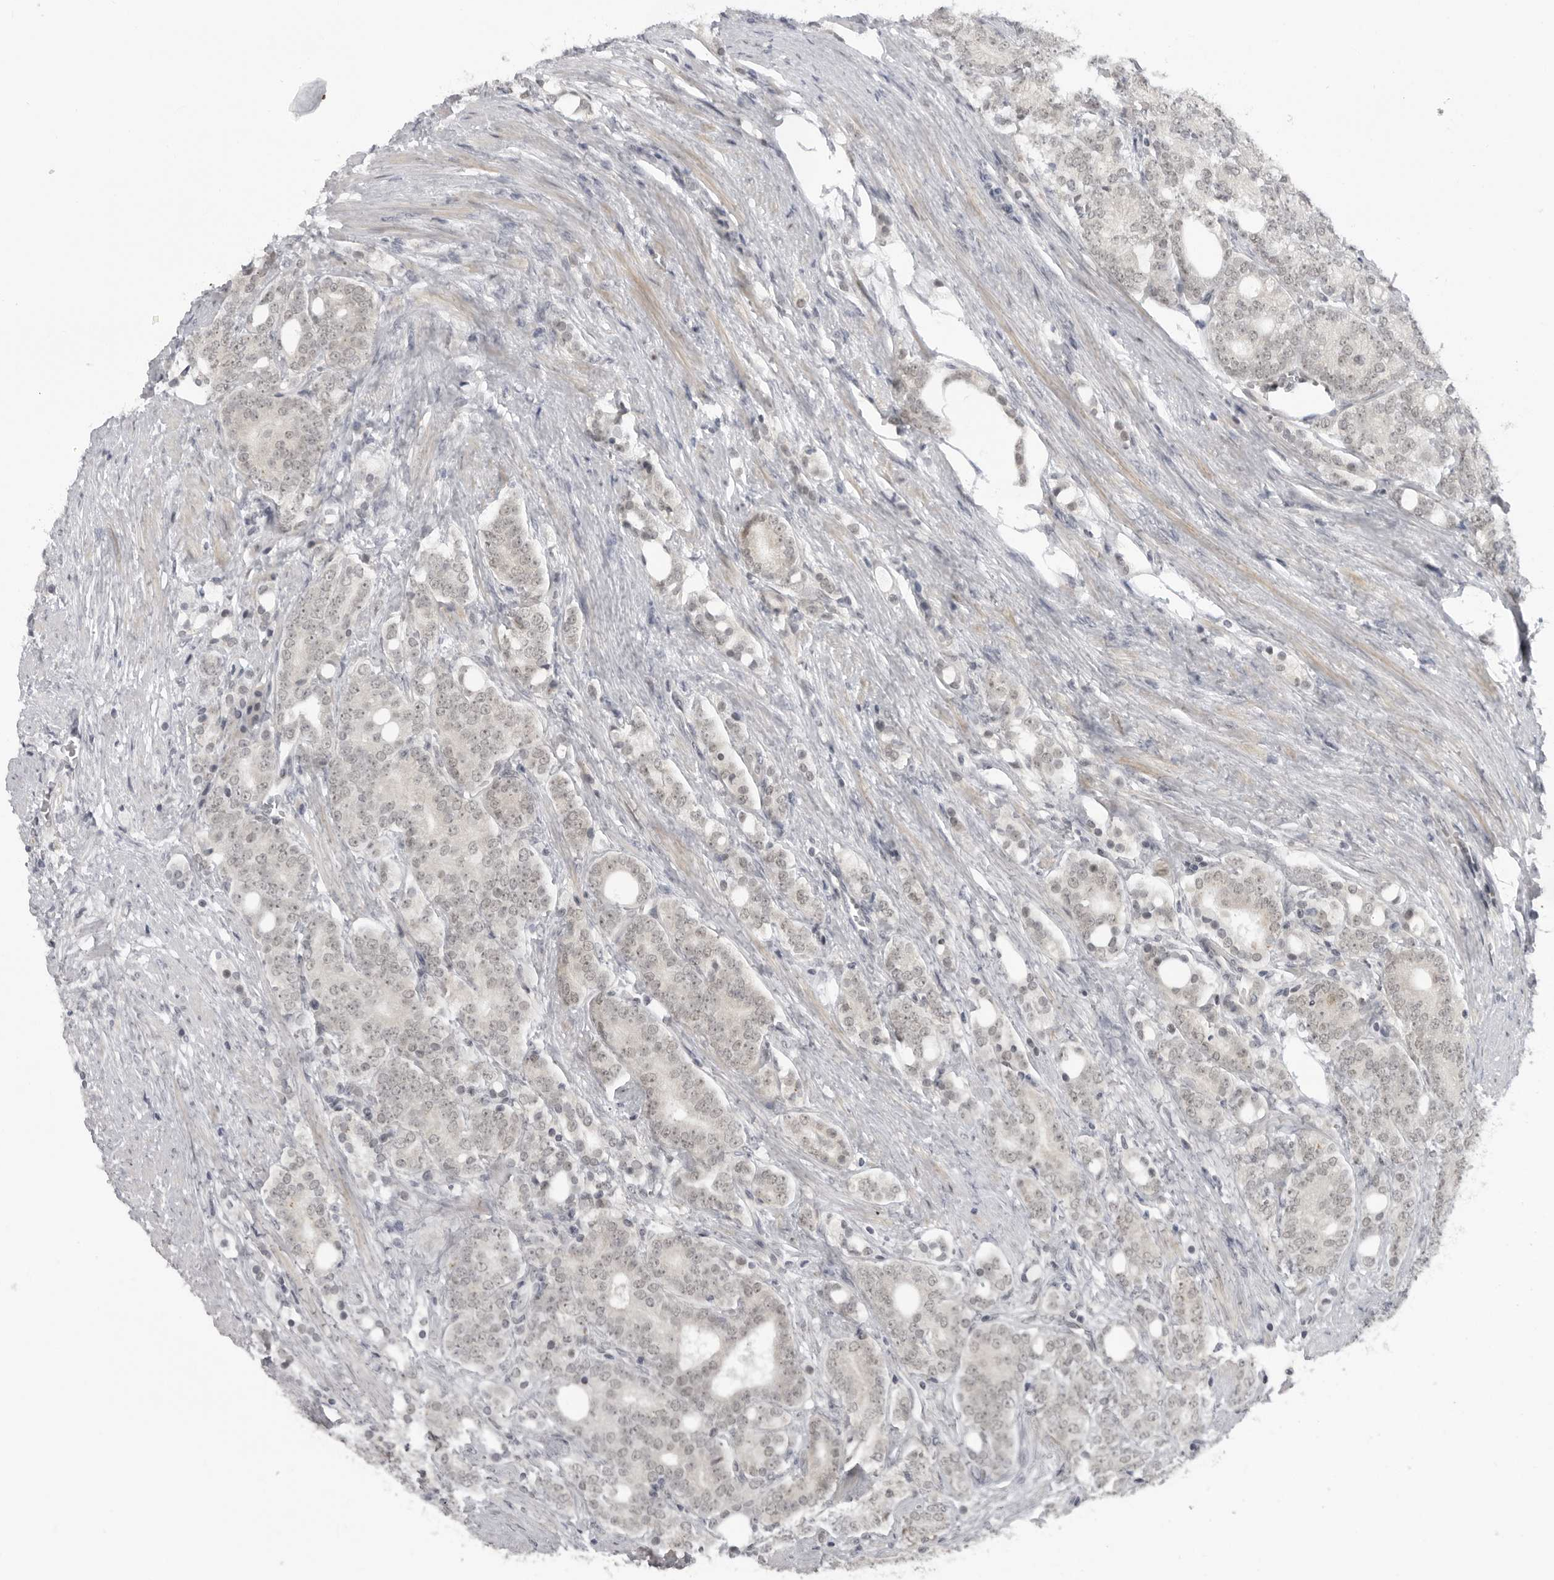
{"staining": {"intensity": "negative", "quantity": "none", "location": "none"}, "tissue": "prostate cancer", "cell_type": "Tumor cells", "image_type": "cancer", "snomed": [{"axis": "morphology", "description": "Adenocarcinoma, High grade"}, {"axis": "topography", "description": "Prostate"}], "caption": "There is no significant positivity in tumor cells of prostate cancer (adenocarcinoma (high-grade)).", "gene": "ALPK2", "patient": {"sex": "male", "age": 57}}